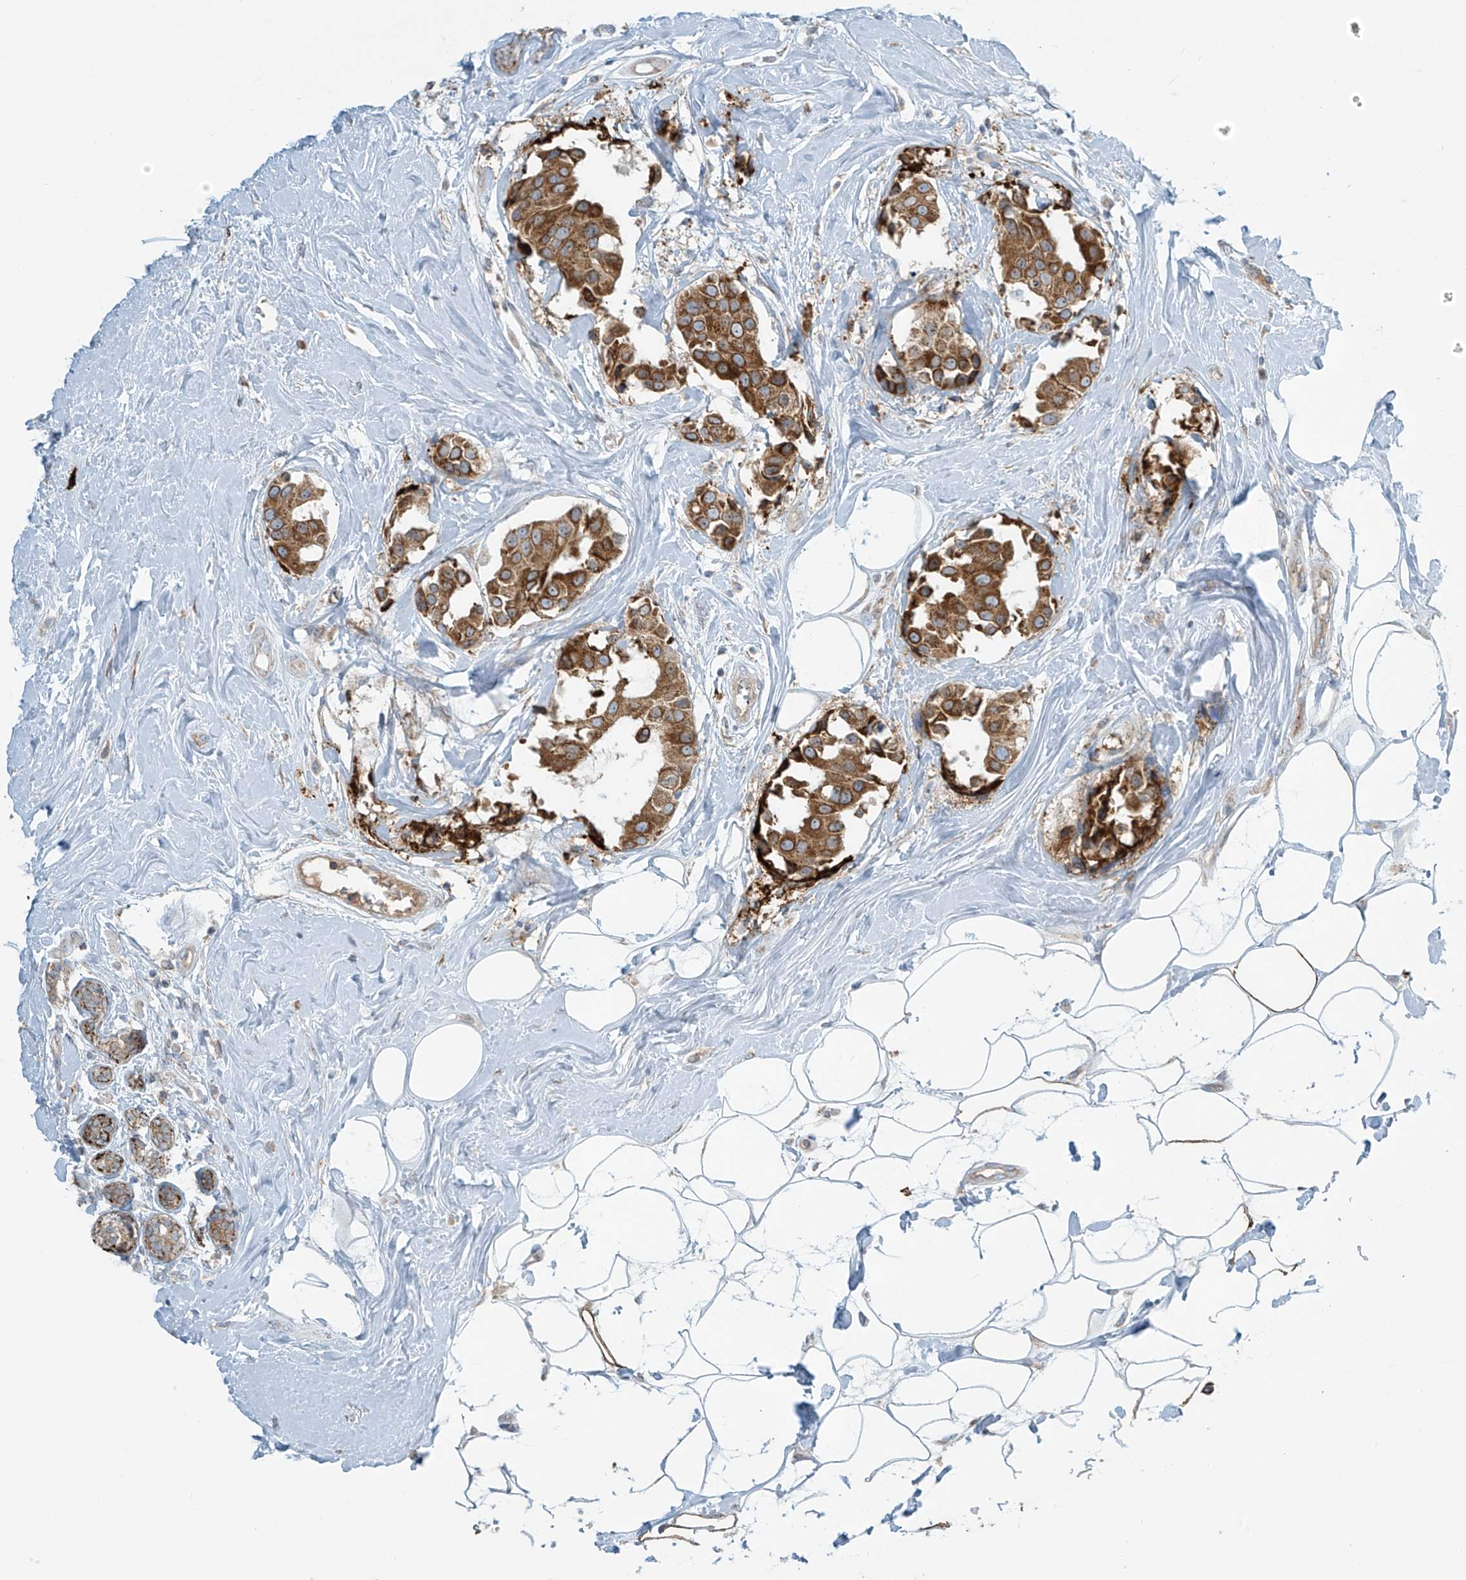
{"staining": {"intensity": "moderate", "quantity": ">75%", "location": "cytoplasmic/membranous"}, "tissue": "breast cancer", "cell_type": "Tumor cells", "image_type": "cancer", "snomed": [{"axis": "morphology", "description": "Normal tissue, NOS"}, {"axis": "morphology", "description": "Duct carcinoma"}, {"axis": "topography", "description": "Breast"}], "caption": "Human breast invasive ductal carcinoma stained for a protein (brown) displays moderate cytoplasmic/membranous positive expression in about >75% of tumor cells.", "gene": "LZTS3", "patient": {"sex": "female", "age": 39}}